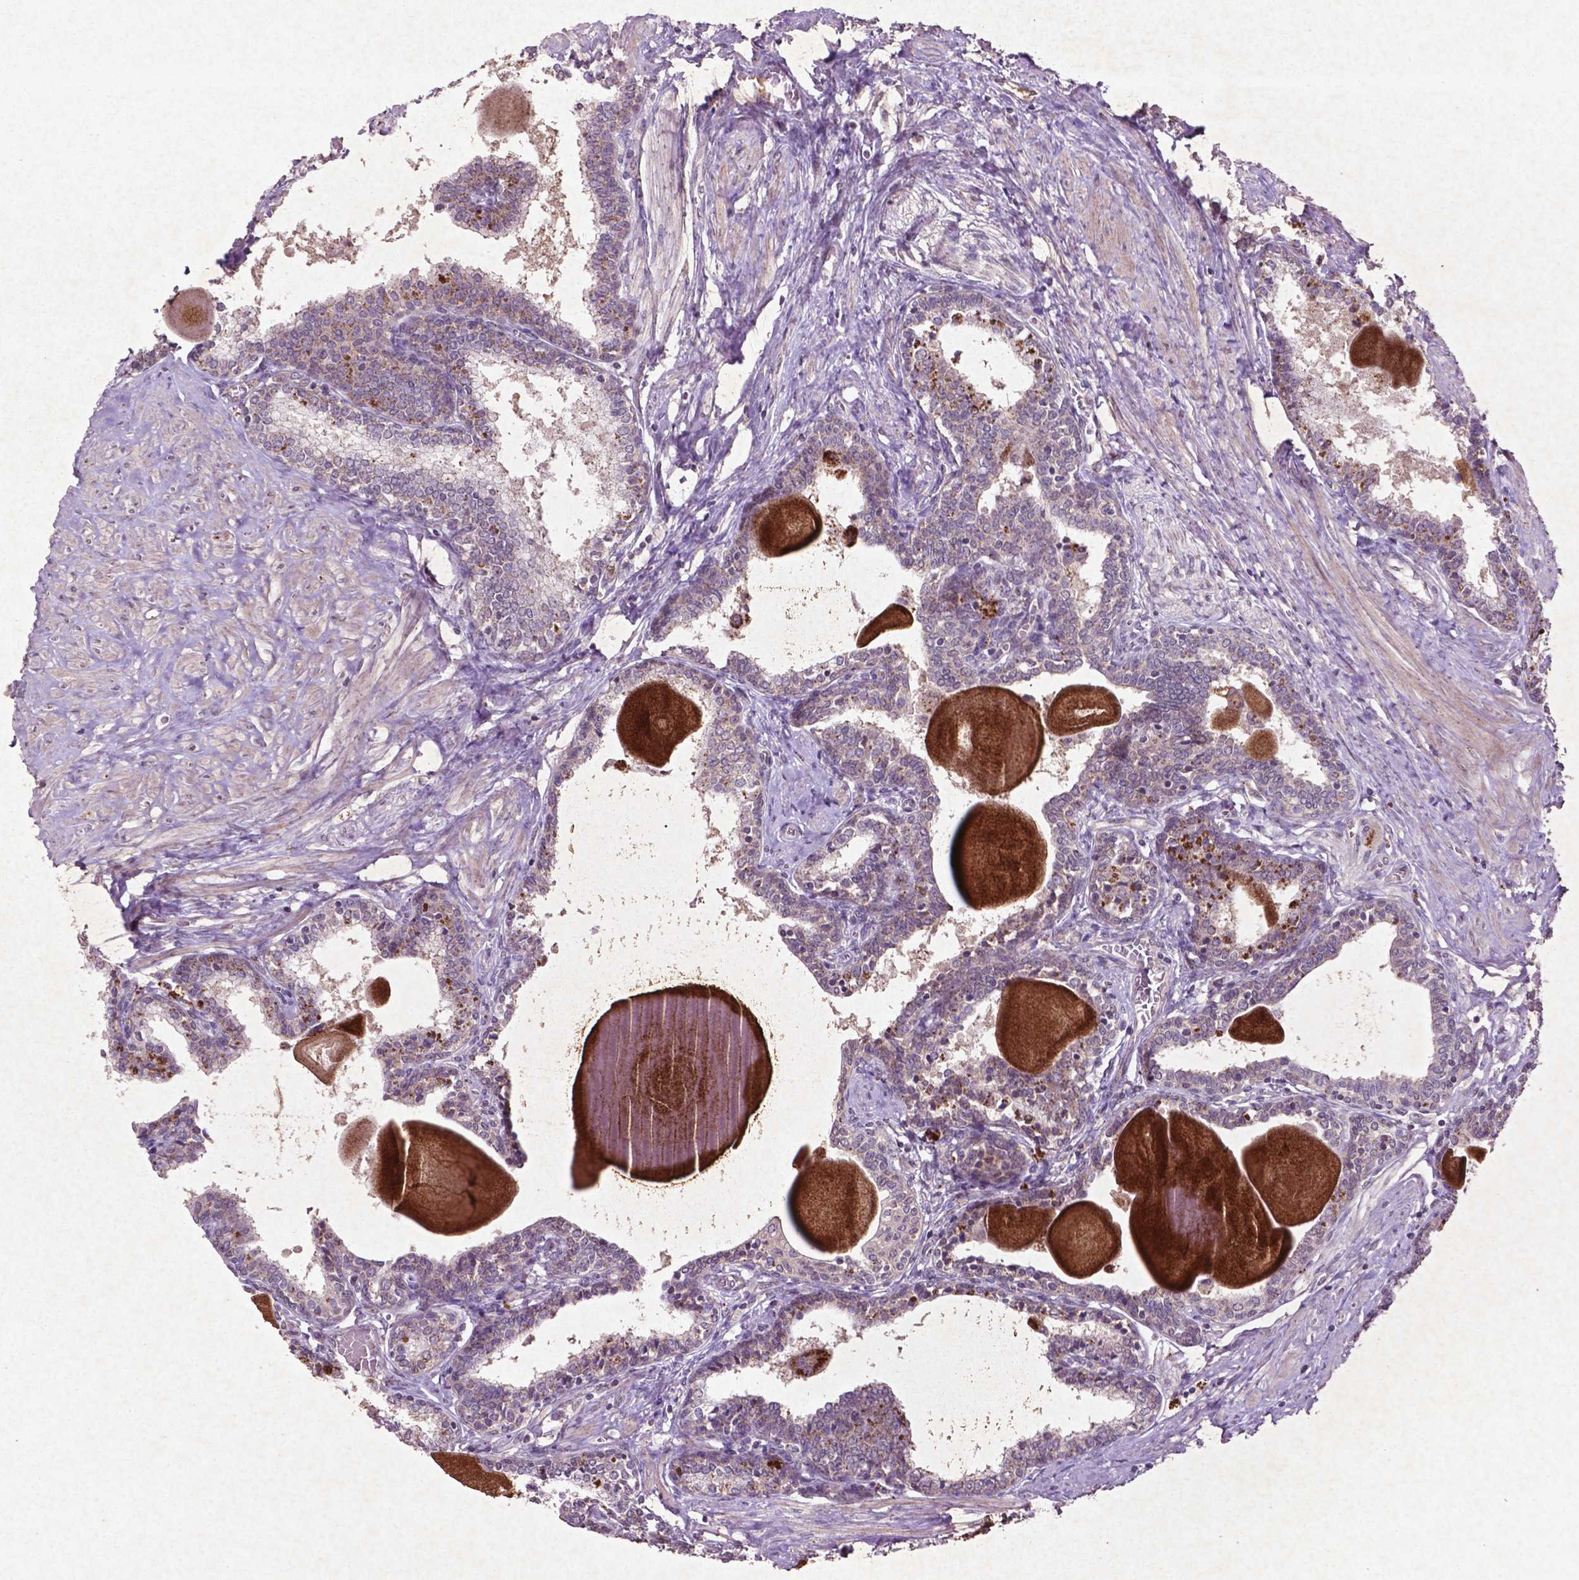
{"staining": {"intensity": "weak", "quantity": "25%-75%", "location": "cytoplasmic/membranous,nuclear"}, "tissue": "prostate", "cell_type": "Glandular cells", "image_type": "normal", "snomed": [{"axis": "morphology", "description": "Normal tissue, NOS"}, {"axis": "topography", "description": "Prostate"}], "caption": "Glandular cells show low levels of weak cytoplasmic/membranous,nuclear staining in approximately 25%-75% of cells in normal human prostate. (IHC, brightfield microscopy, high magnification).", "gene": "MTOR", "patient": {"sex": "male", "age": 55}}